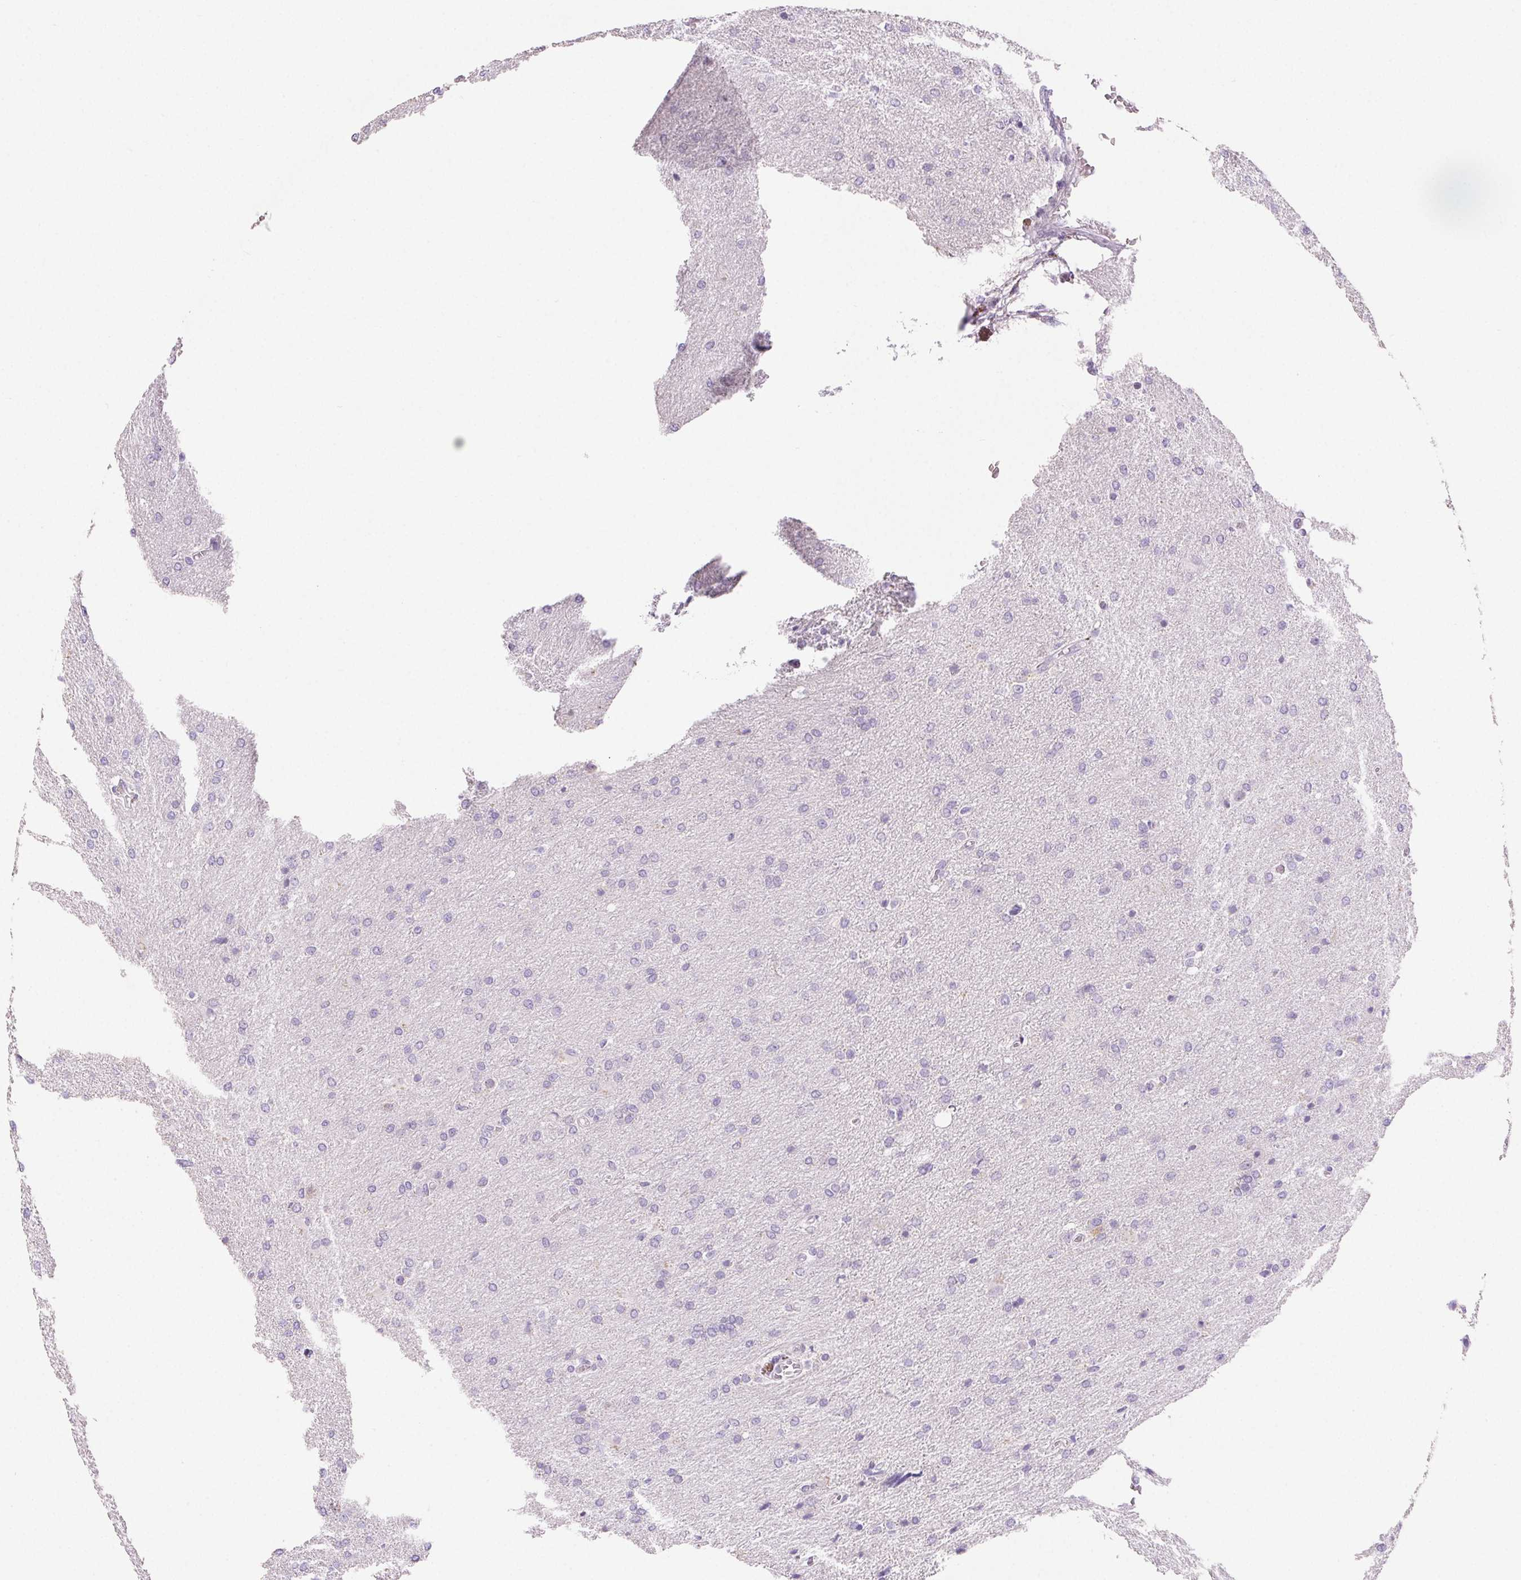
{"staining": {"intensity": "negative", "quantity": "none", "location": "none"}, "tissue": "glioma", "cell_type": "Tumor cells", "image_type": "cancer", "snomed": [{"axis": "morphology", "description": "Glioma, malignant, High grade"}, {"axis": "topography", "description": "Brain"}], "caption": "Immunohistochemistry (IHC) micrograph of neoplastic tissue: glioma stained with DAB shows no significant protein staining in tumor cells.", "gene": "ARHGAP11B", "patient": {"sex": "male", "age": 68}}